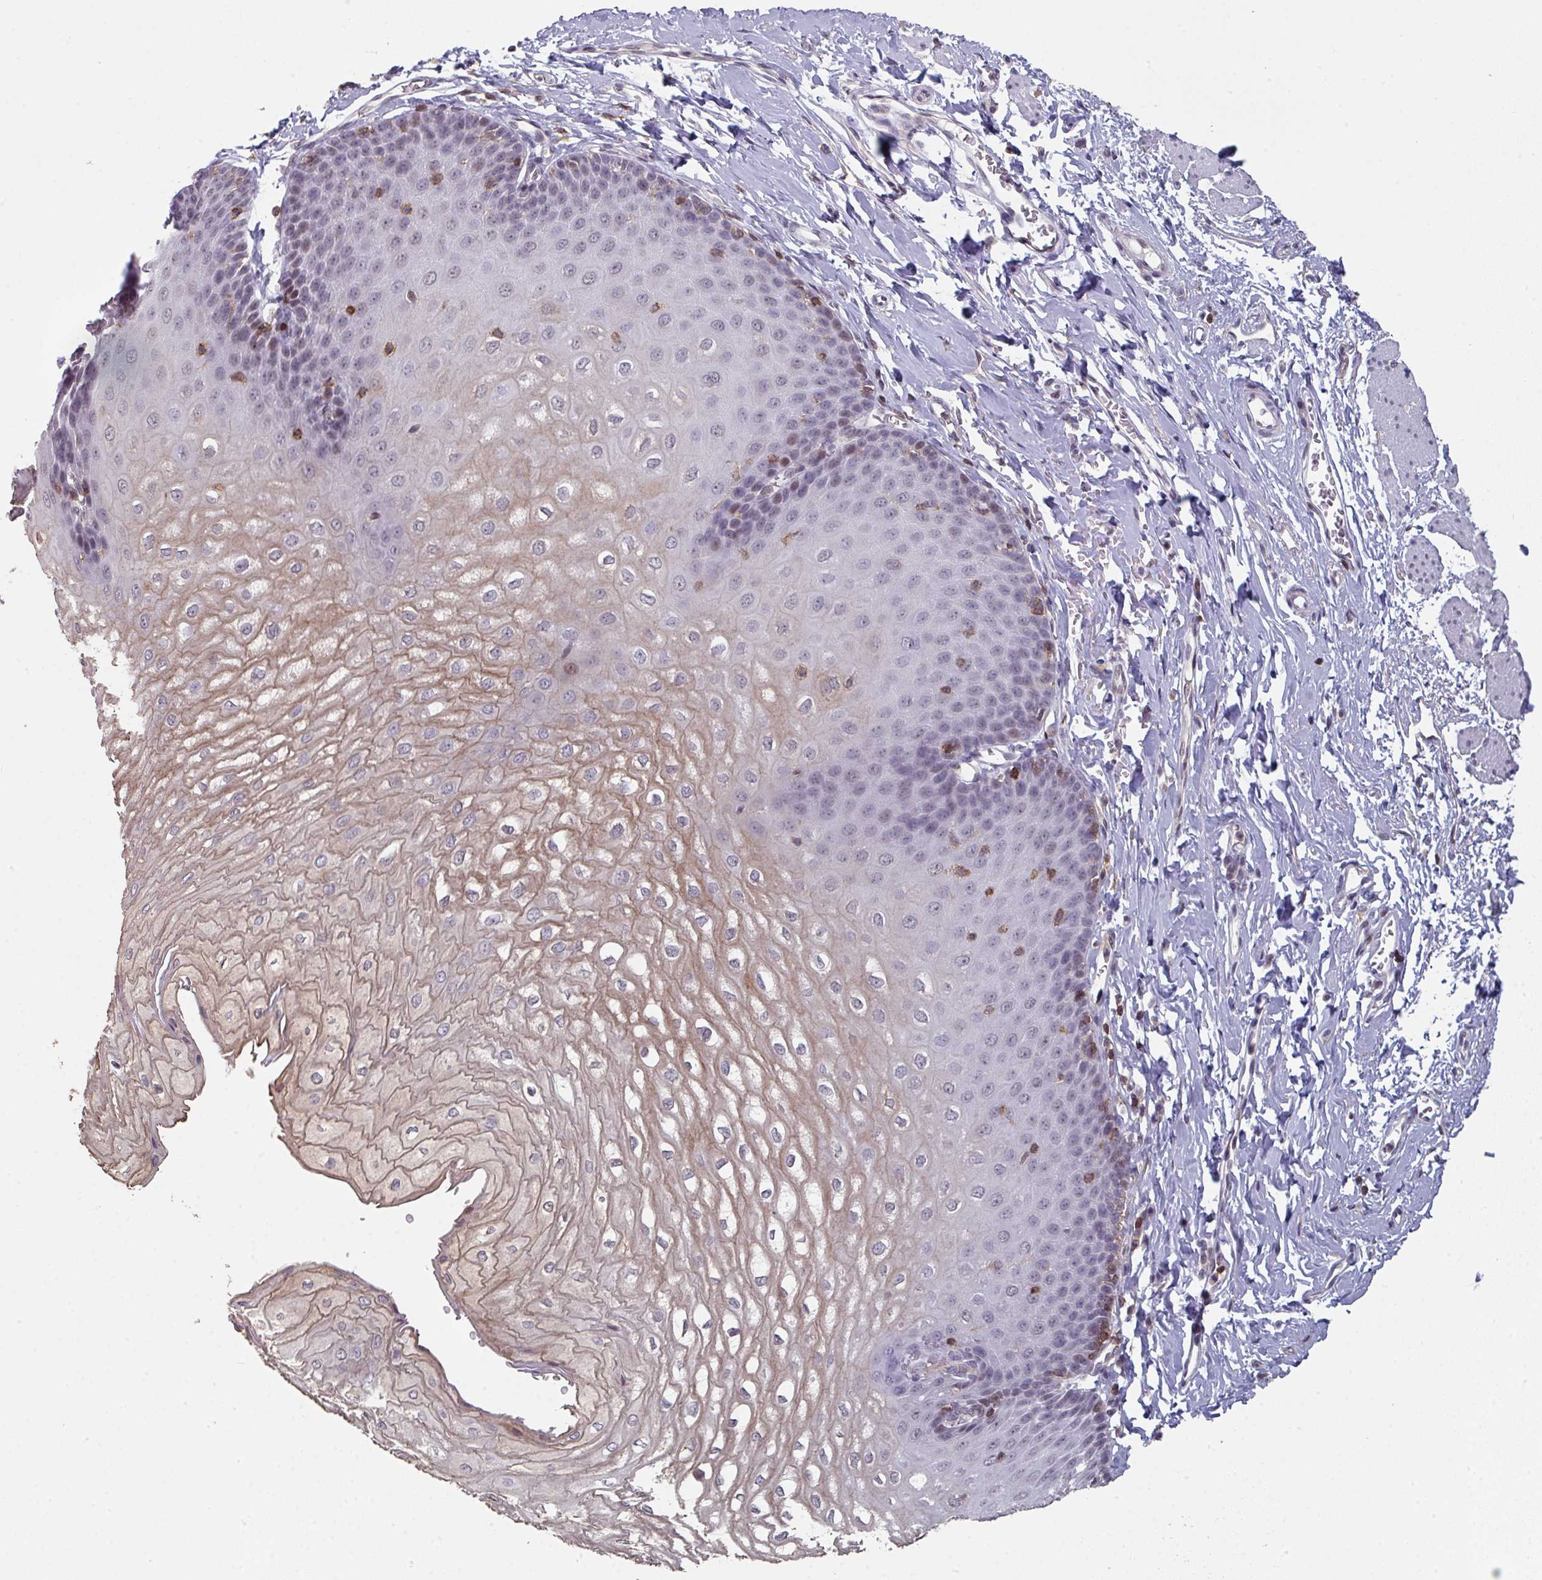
{"staining": {"intensity": "moderate", "quantity": "<25%", "location": "cytoplasmic/membranous,nuclear"}, "tissue": "esophagus", "cell_type": "Squamous epithelial cells", "image_type": "normal", "snomed": [{"axis": "morphology", "description": "Normal tissue, NOS"}, {"axis": "topography", "description": "Esophagus"}], "caption": "Immunohistochemical staining of unremarkable esophagus shows low levels of moderate cytoplasmic/membranous,nuclear expression in approximately <25% of squamous epithelial cells. The staining is performed using DAB brown chromogen to label protein expression. The nuclei are counter-stained blue using hematoxylin.", "gene": "RASAL3", "patient": {"sex": "male", "age": 70}}